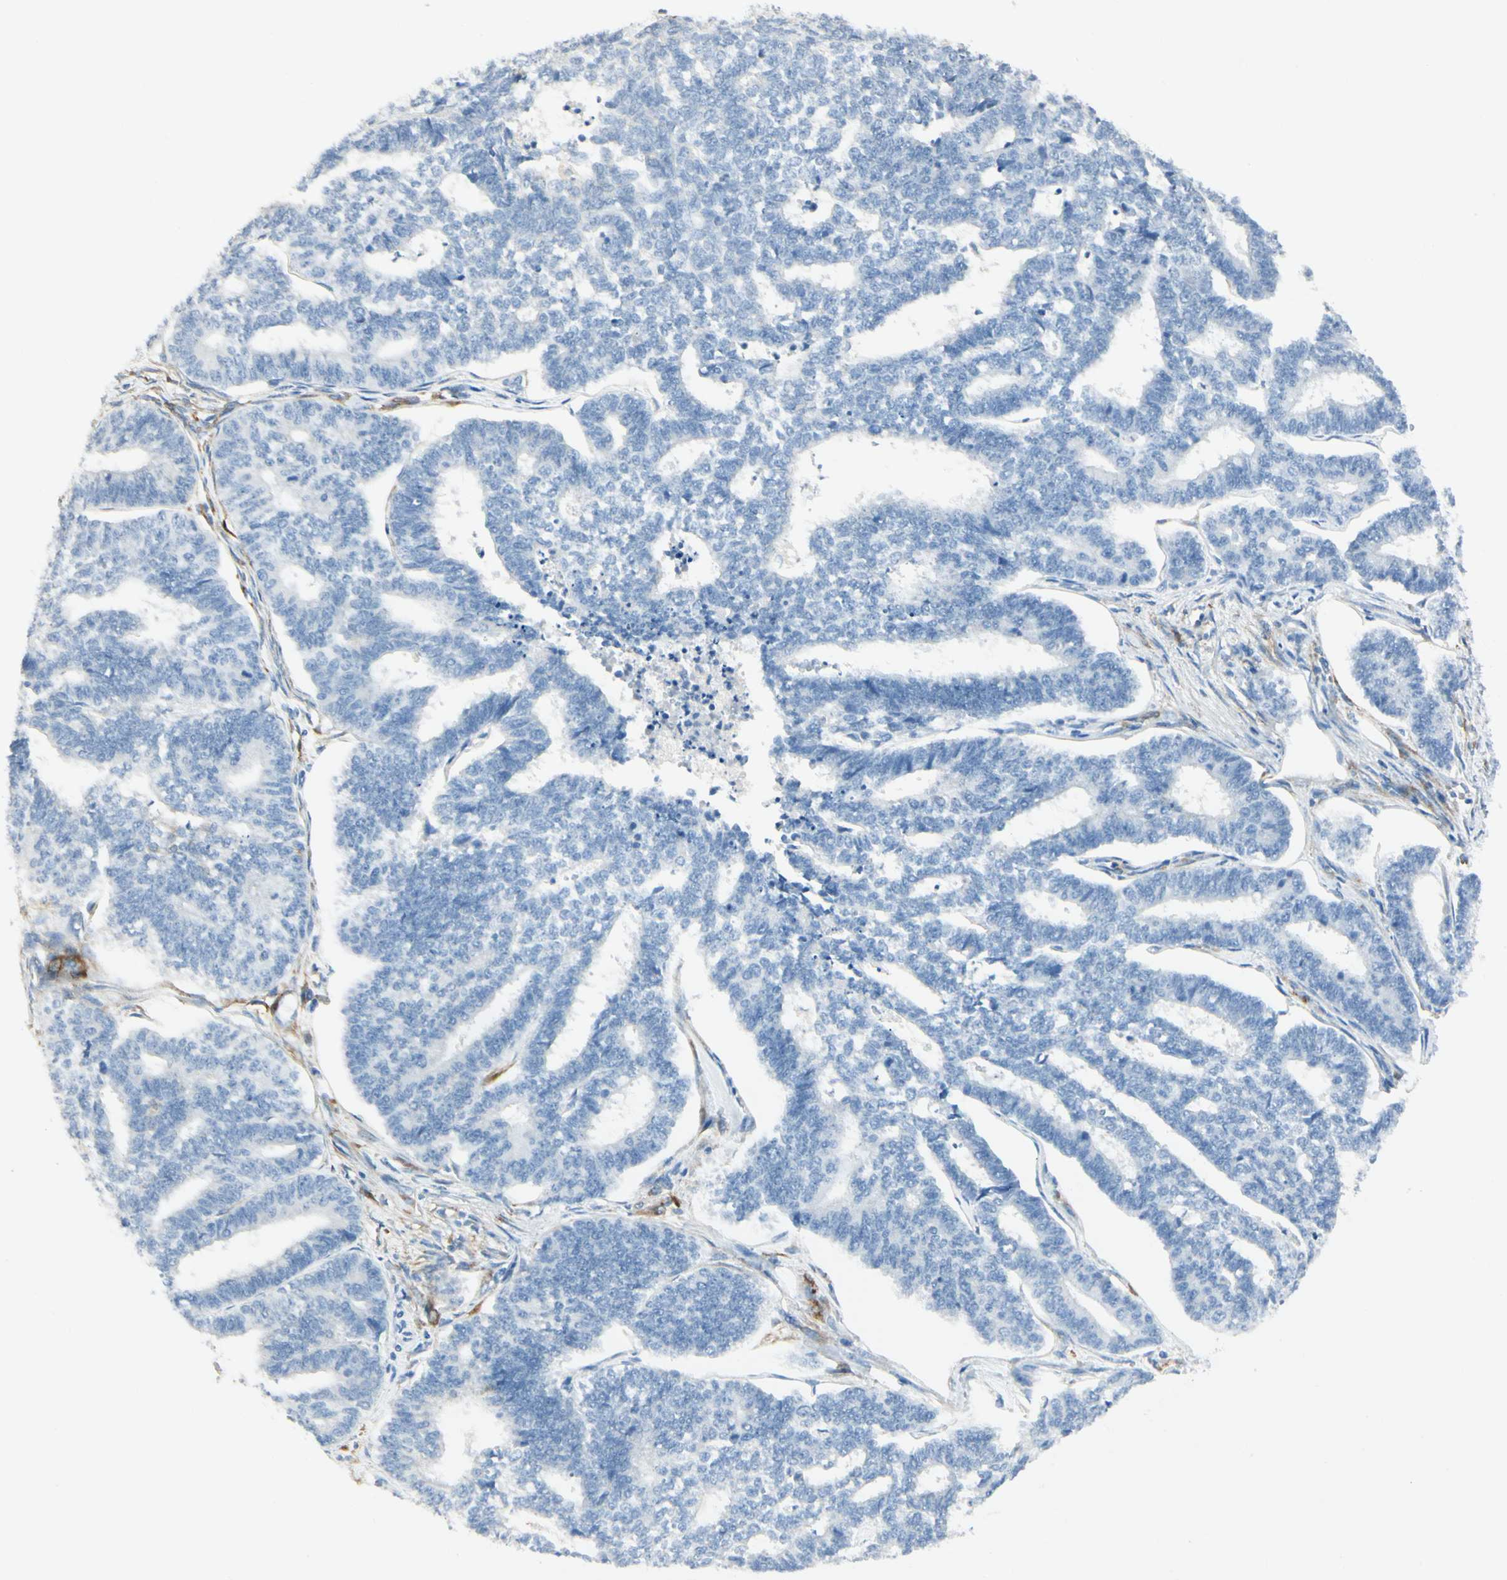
{"staining": {"intensity": "negative", "quantity": "none", "location": "none"}, "tissue": "endometrial cancer", "cell_type": "Tumor cells", "image_type": "cancer", "snomed": [{"axis": "morphology", "description": "Adenocarcinoma, NOS"}, {"axis": "topography", "description": "Endometrium"}], "caption": "An IHC image of endometrial cancer (adenocarcinoma) is shown. There is no staining in tumor cells of endometrial cancer (adenocarcinoma).", "gene": "AMPH", "patient": {"sex": "female", "age": 70}}